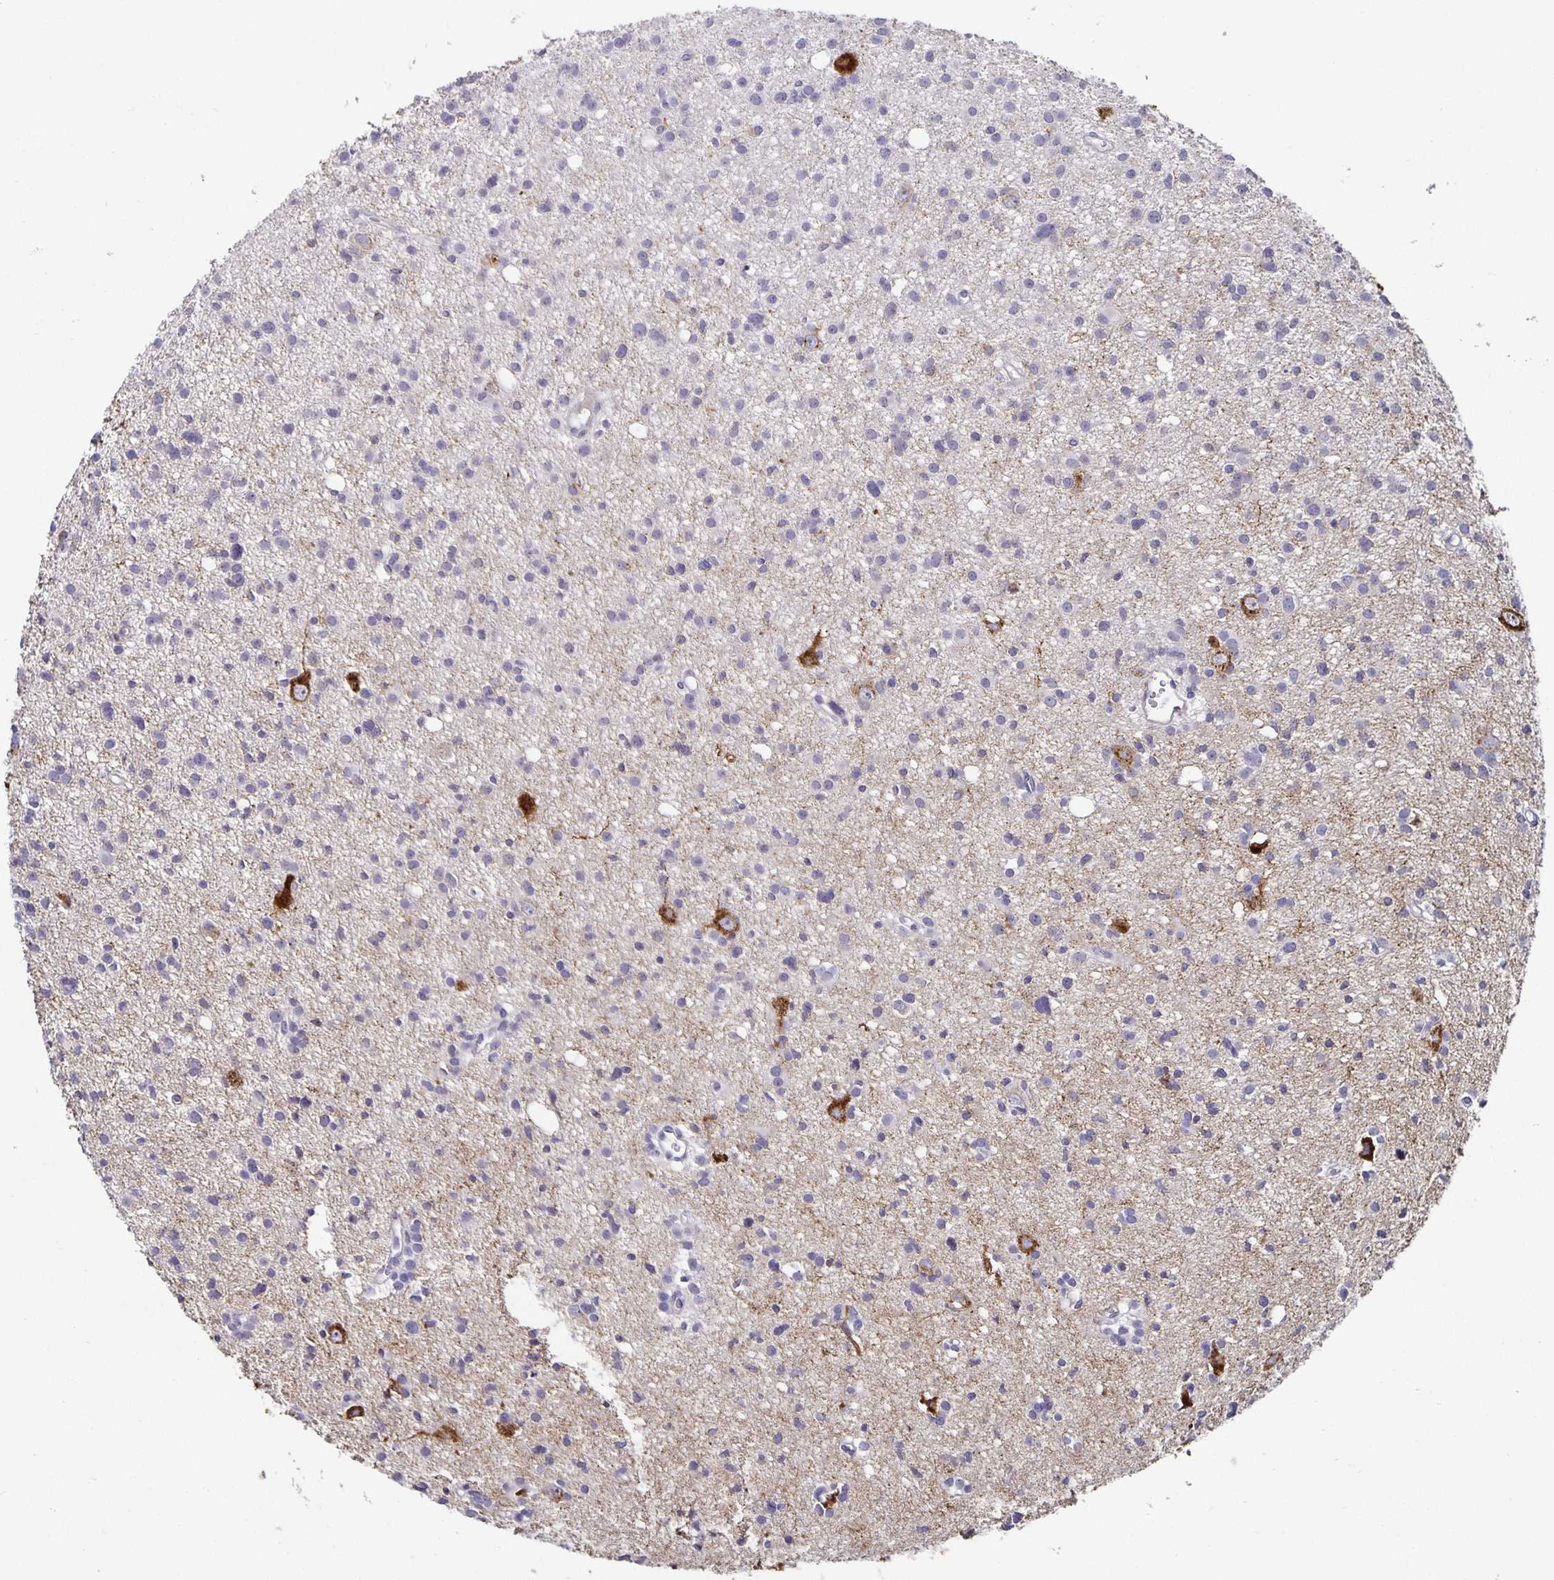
{"staining": {"intensity": "negative", "quantity": "none", "location": "none"}, "tissue": "glioma", "cell_type": "Tumor cells", "image_type": "cancer", "snomed": [{"axis": "morphology", "description": "Glioma, malignant, High grade"}, {"axis": "topography", "description": "Brain"}], "caption": "This is an immunohistochemistry micrograph of glioma. There is no expression in tumor cells.", "gene": "CHGA", "patient": {"sex": "male", "age": 23}}